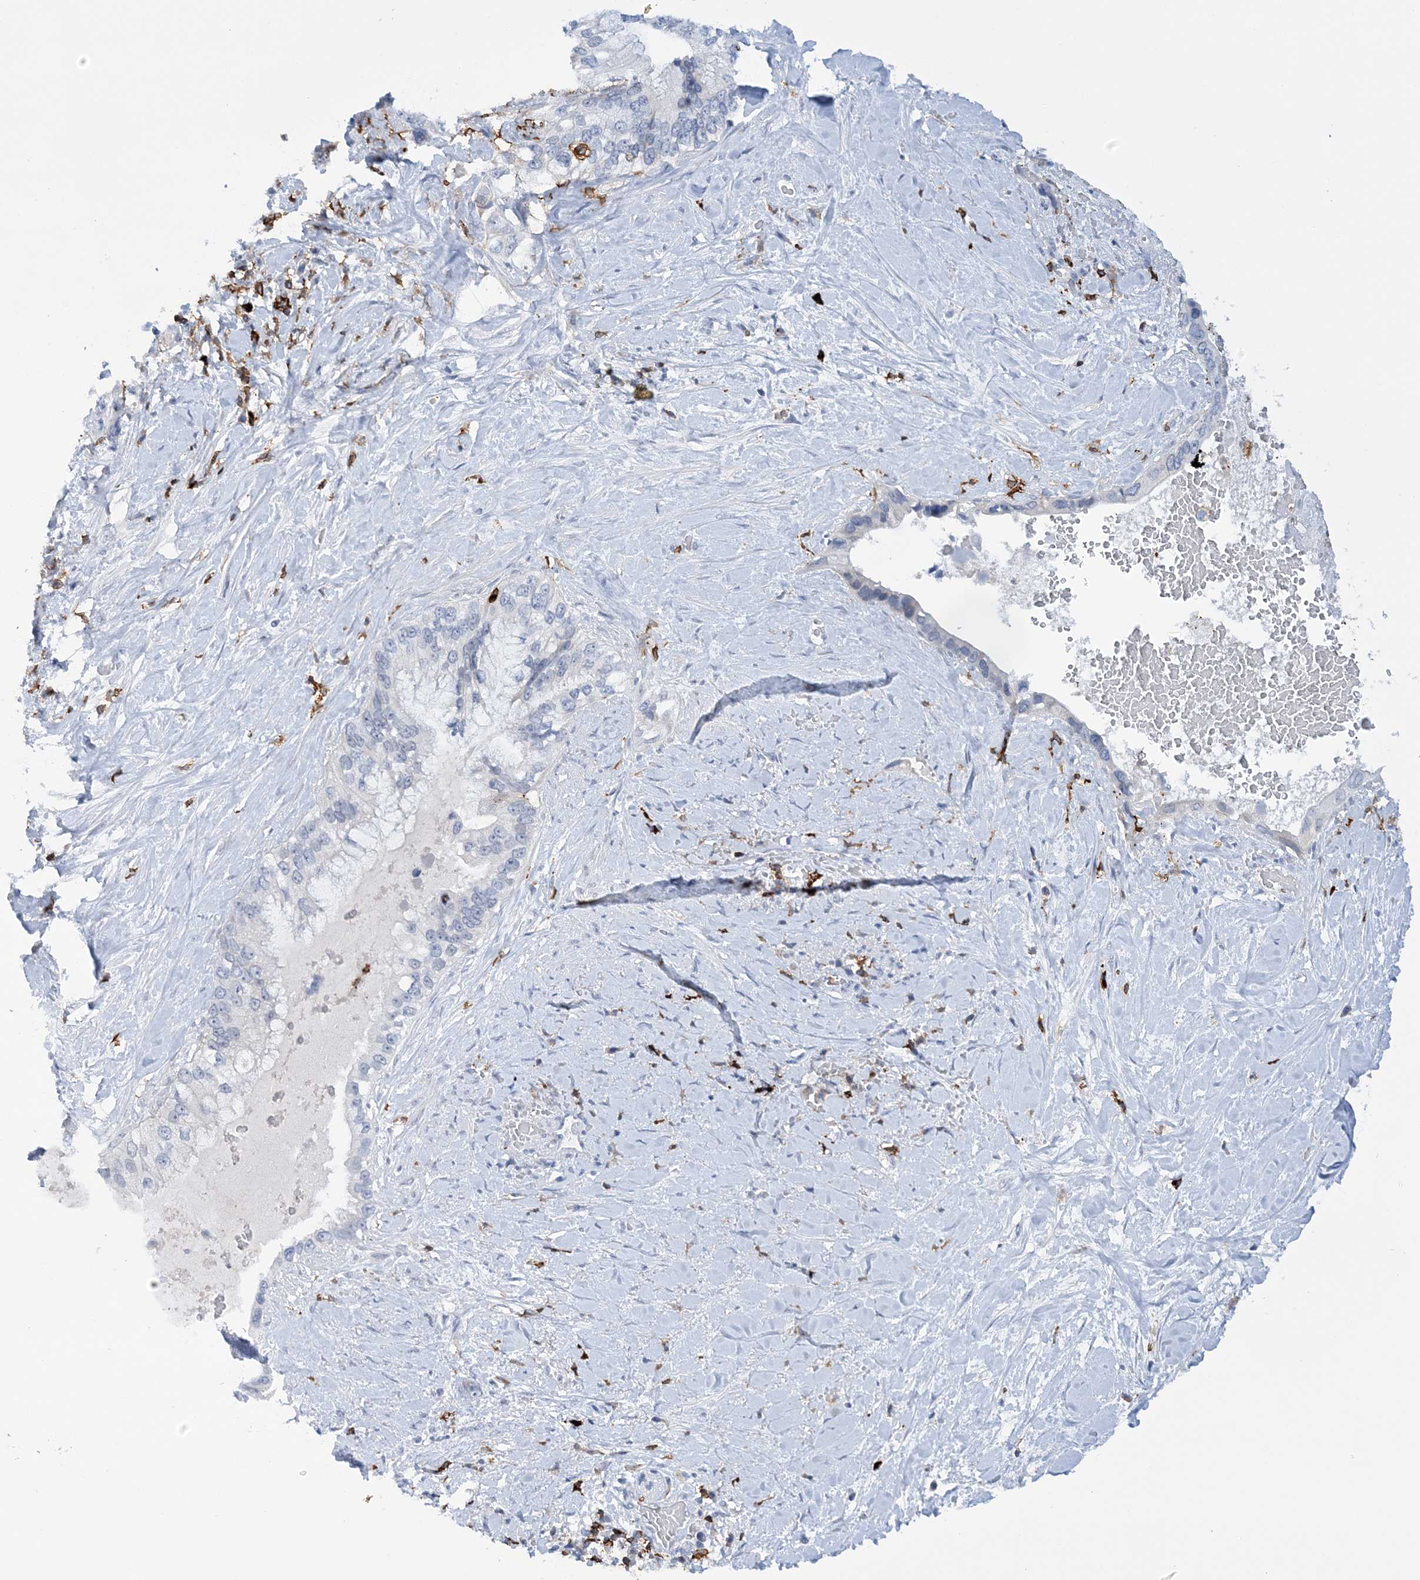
{"staining": {"intensity": "negative", "quantity": "none", "location": "none"}, "tissue": "pancreatic cancer", "cell_type": "Tumor cells", "image_type": "cancer", "snomed": [{"axis": "morphology", "description": "Inflammation, NOS"}, {"axis": "morphology", "description": "Adenocarcinoma, NOS"}, {"axis": "topography", "description": "Pancreas"}], "caption": "Immunohistochemistry micrograph of human pancreatic adenocarcinoma stained for a protein (brown), which reveals no positivity in tumor cells.", "gene": "PRMT9", "patient": {"sex": "female", "age": 56}}